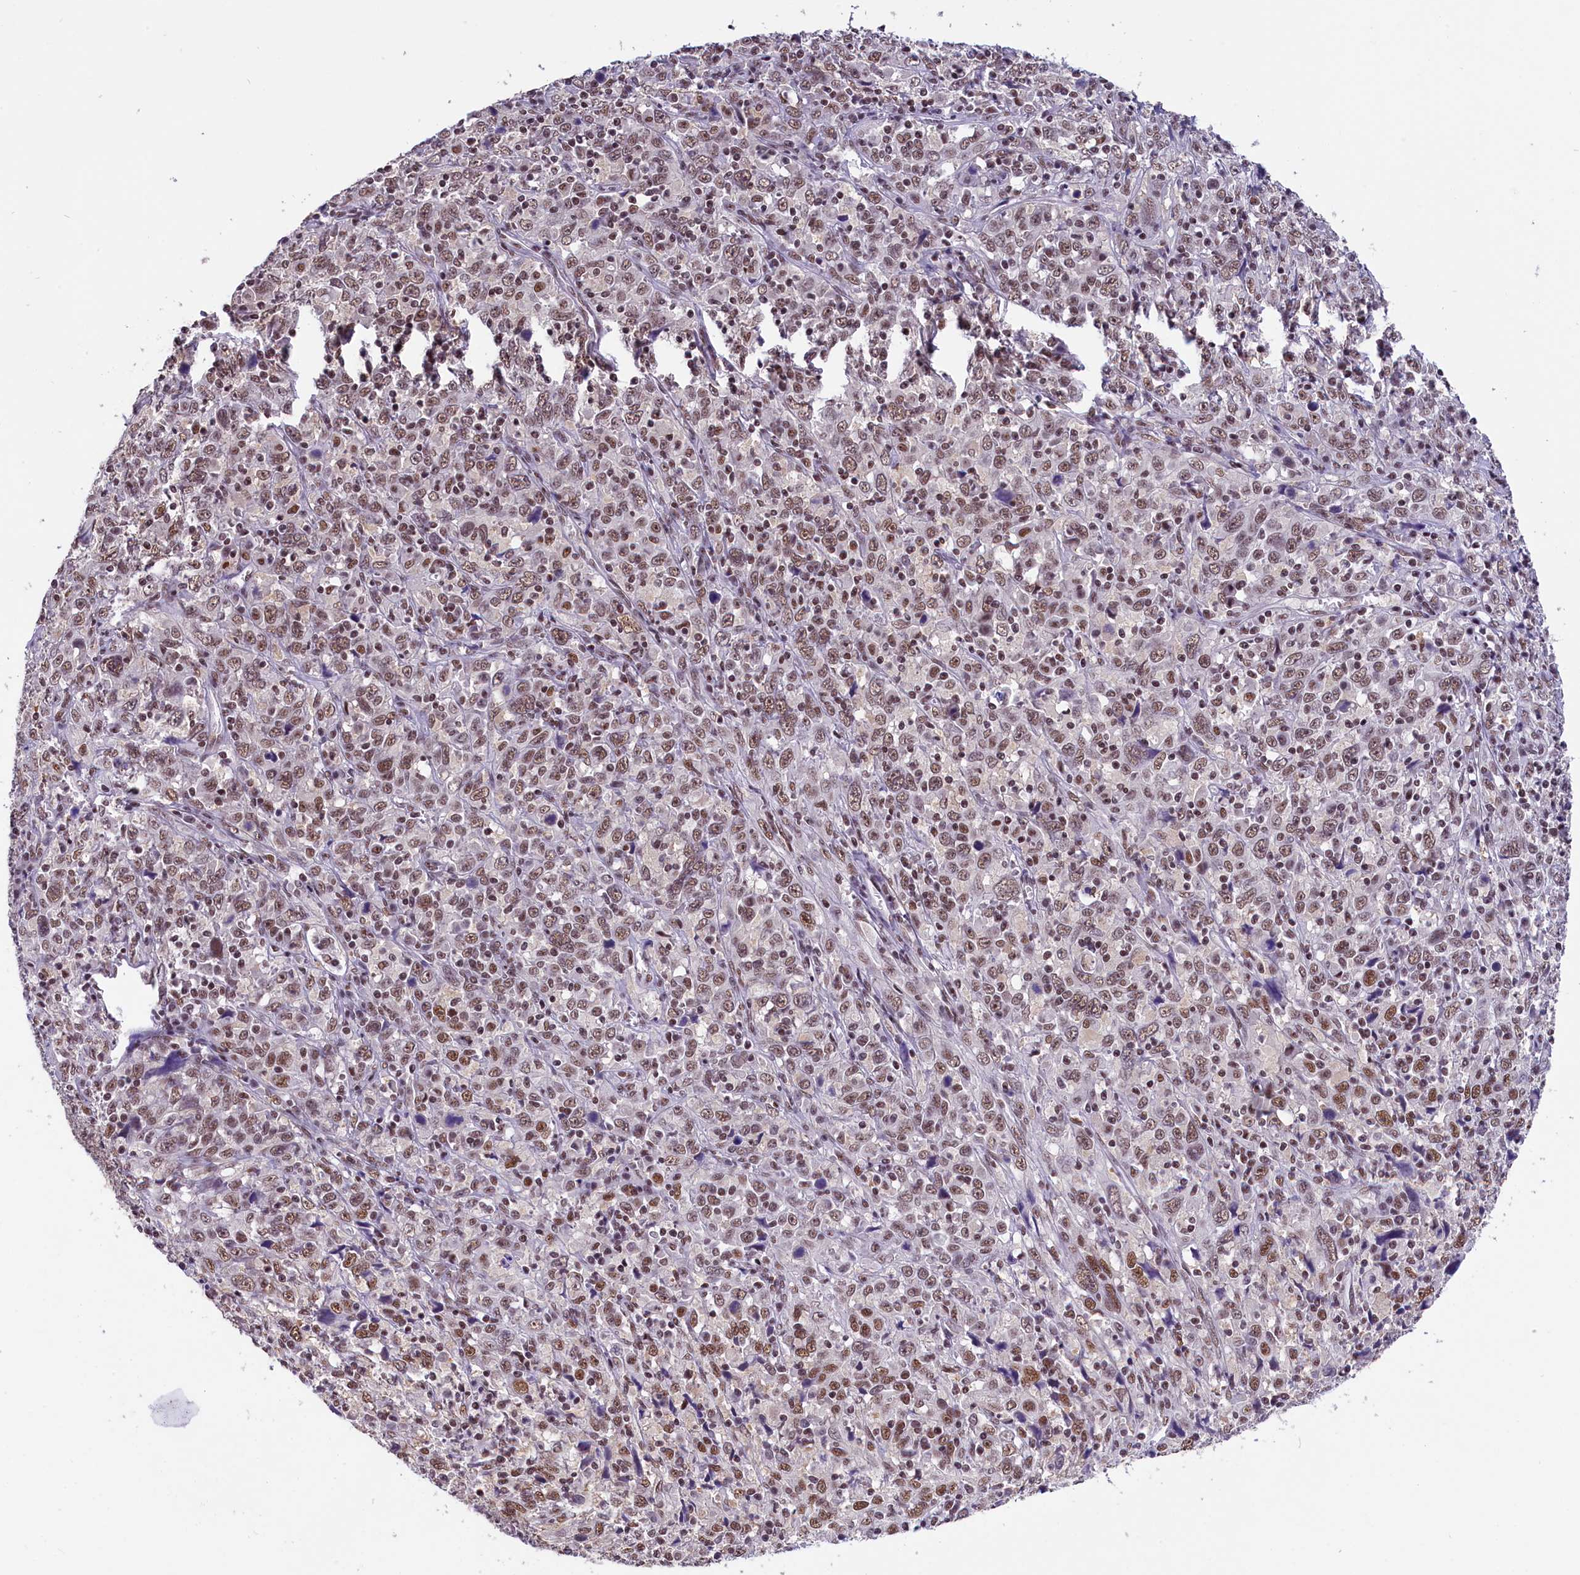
{"staining": {"intensity": "moderate", "quantity": ">75%", "location": "nuclear"}, "tissue": "cervical cancer", "cell_type": "Tumor cells", "image_type": "cancer", "snomed": [{"axis": "morphology", "description": "Squamous cell carcinoma, NOS"}, {"axis": "topography", "description": "Cervix"}], "caption": "Tumor cells exhibit medium levels of moderate nuclear staining in about >75% of cells in human cervical cancer.", "gene": "ZC3H4", "patient": {"sex": "female", "age": 46}}